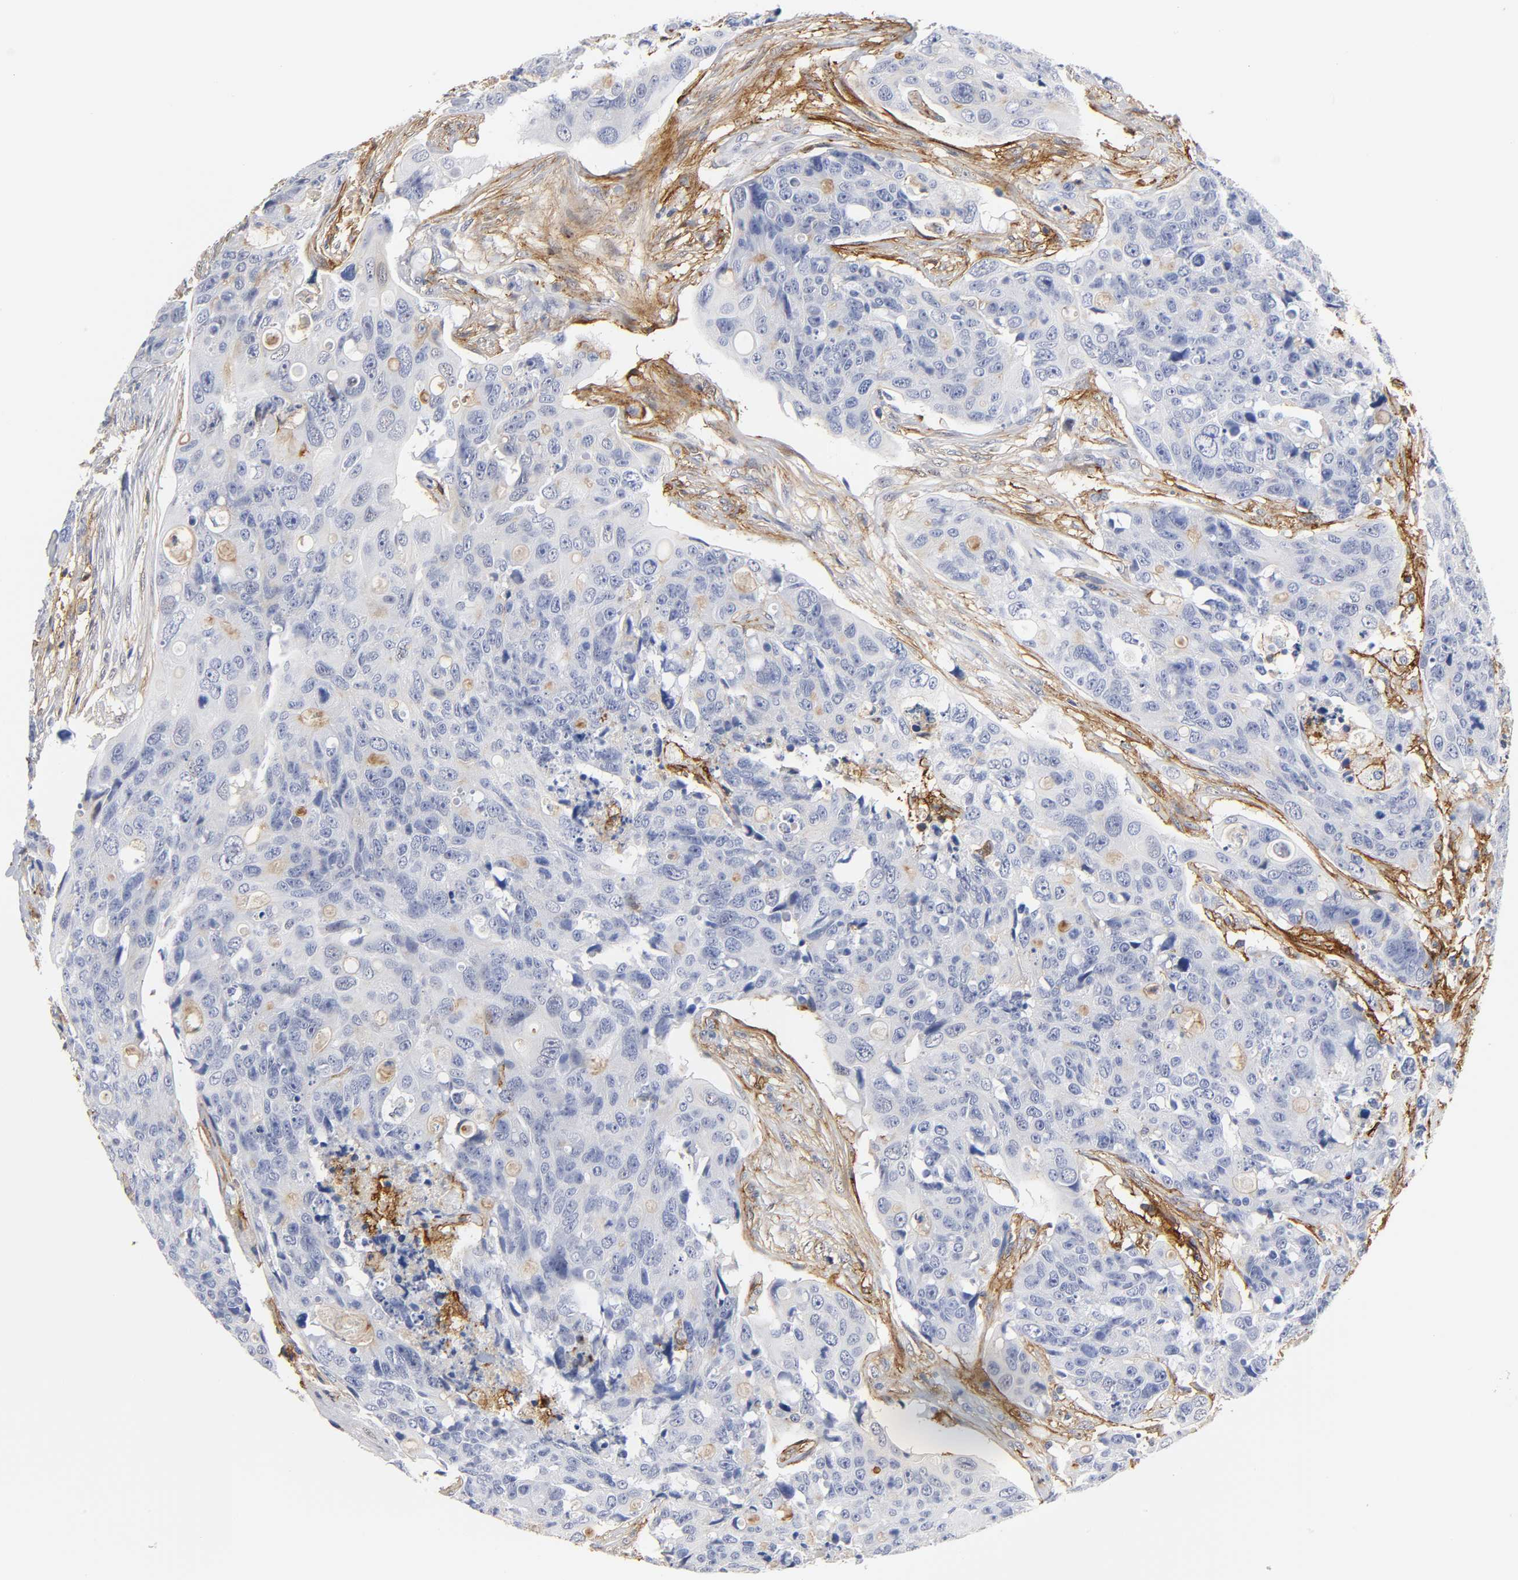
{"staining": {"intensity": "negative", "quantity": "none", "location": "none"}, "tissue": "colorectal cancer", "cell_type": "Tumor cells", "image_type": "cancer", "snomed": [{"axis": "morphology", "description": "Adenocarcinoma, NOS"}, {"axis": "topography", "description": "Colon"}], "caption": "There is no significant staining in tumor cells of colorectal adenocarcinoma. (Stains: DAB immunohistochemistry with hematoxylin counter stain, Microscopy: brightfield microscopy at high magnification).", "gene": "ICAM1", "patient": {"sex": "female", "age": 57}}